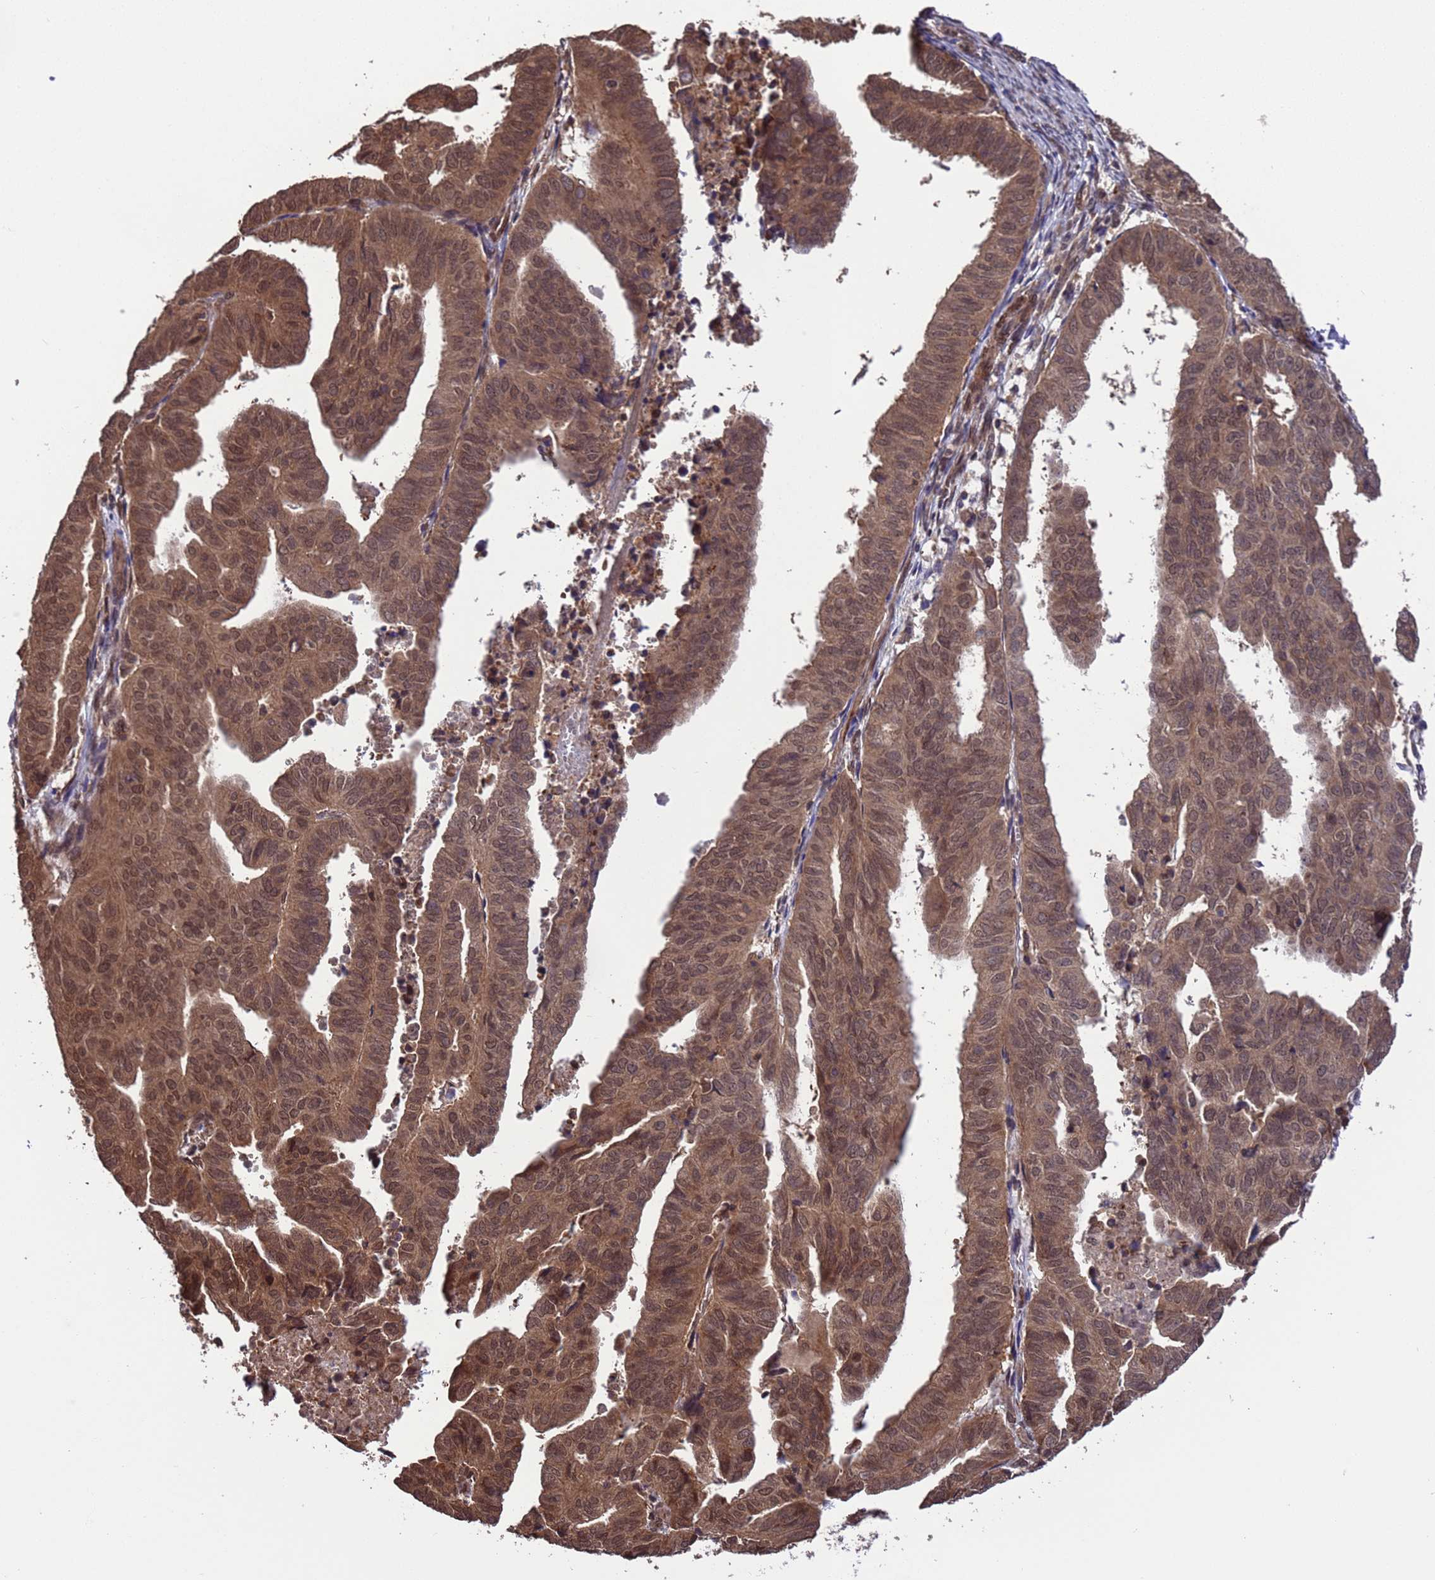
{"staining": {"intensity": "moderate", "quantity": ">75%", "location": "cytoplasmic/membranous,nuclear"}, "tissue": "endometrial cancer", "cell_type": "Tumor cells", "image_type": "cancer", "snomed": [{"axis": "morphology", "description": "Adenocarcinoma, NOS"}, {"axis": "topography", "description": "Uterus"}], "caption": "Human endometrial cancer stained with a protein marker exhibits moderate staining in tumor cells.", "gene": "VSTM4", "patient": {"sex": "female", "age": 77}}